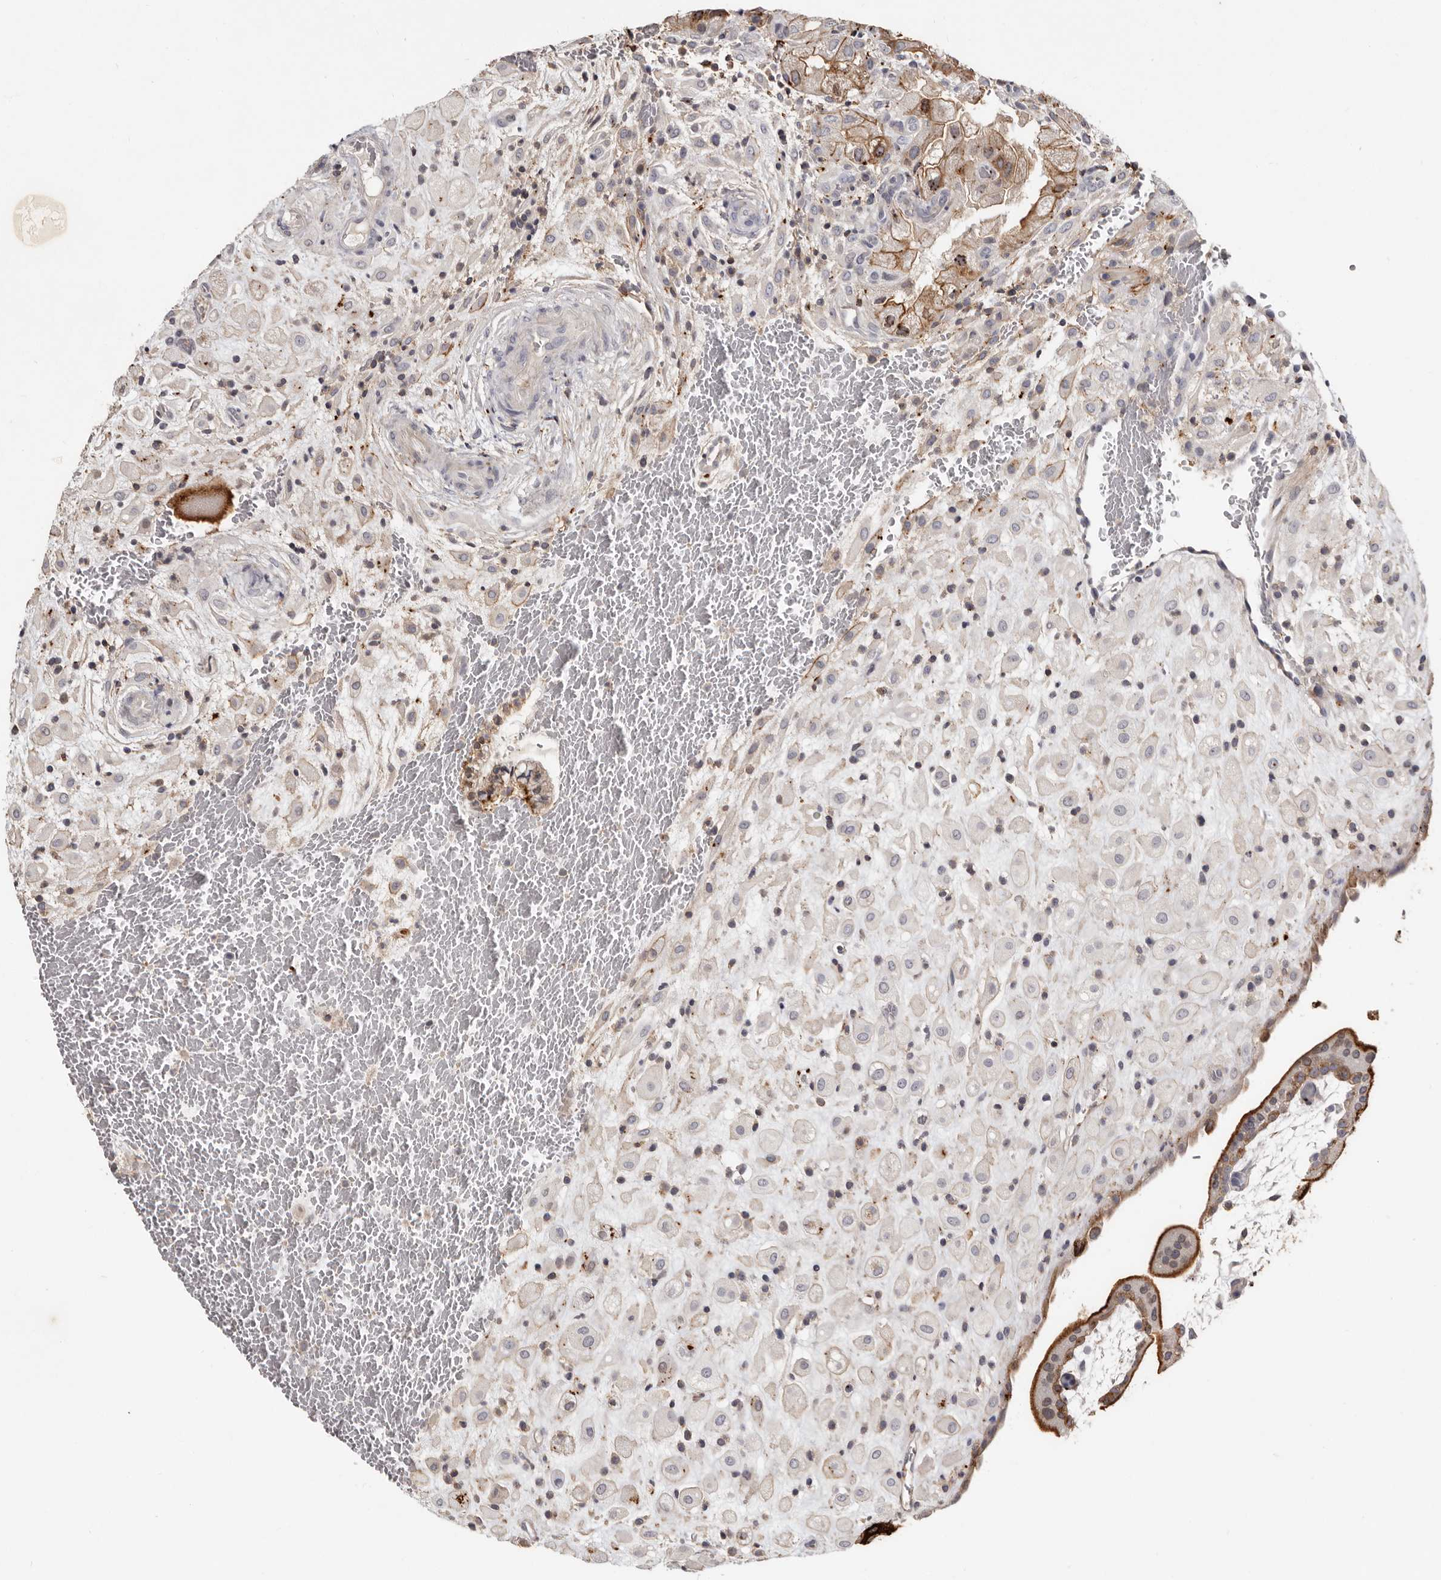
{"staining": {"intensity": "negative", "quantity": "none", "location": "none"}, "tissue": "placenta", "cell_type": "Decidual cells", "image_type": "normal", "snomed": [{"axis": "morphology", "description": "Normal tissue, NOS"}, {"axis": "topography", "description": "Placenta"}], "caption": "Protein analysis of normal placenta exhibits no significant staining in decidual cells. (DAB (3,3'-diaminobenzidine) immunohistochemistry with hematoxylin counter stain).", "gene": "KIF26B", "patient": {"sex": "female", "age": 35}}